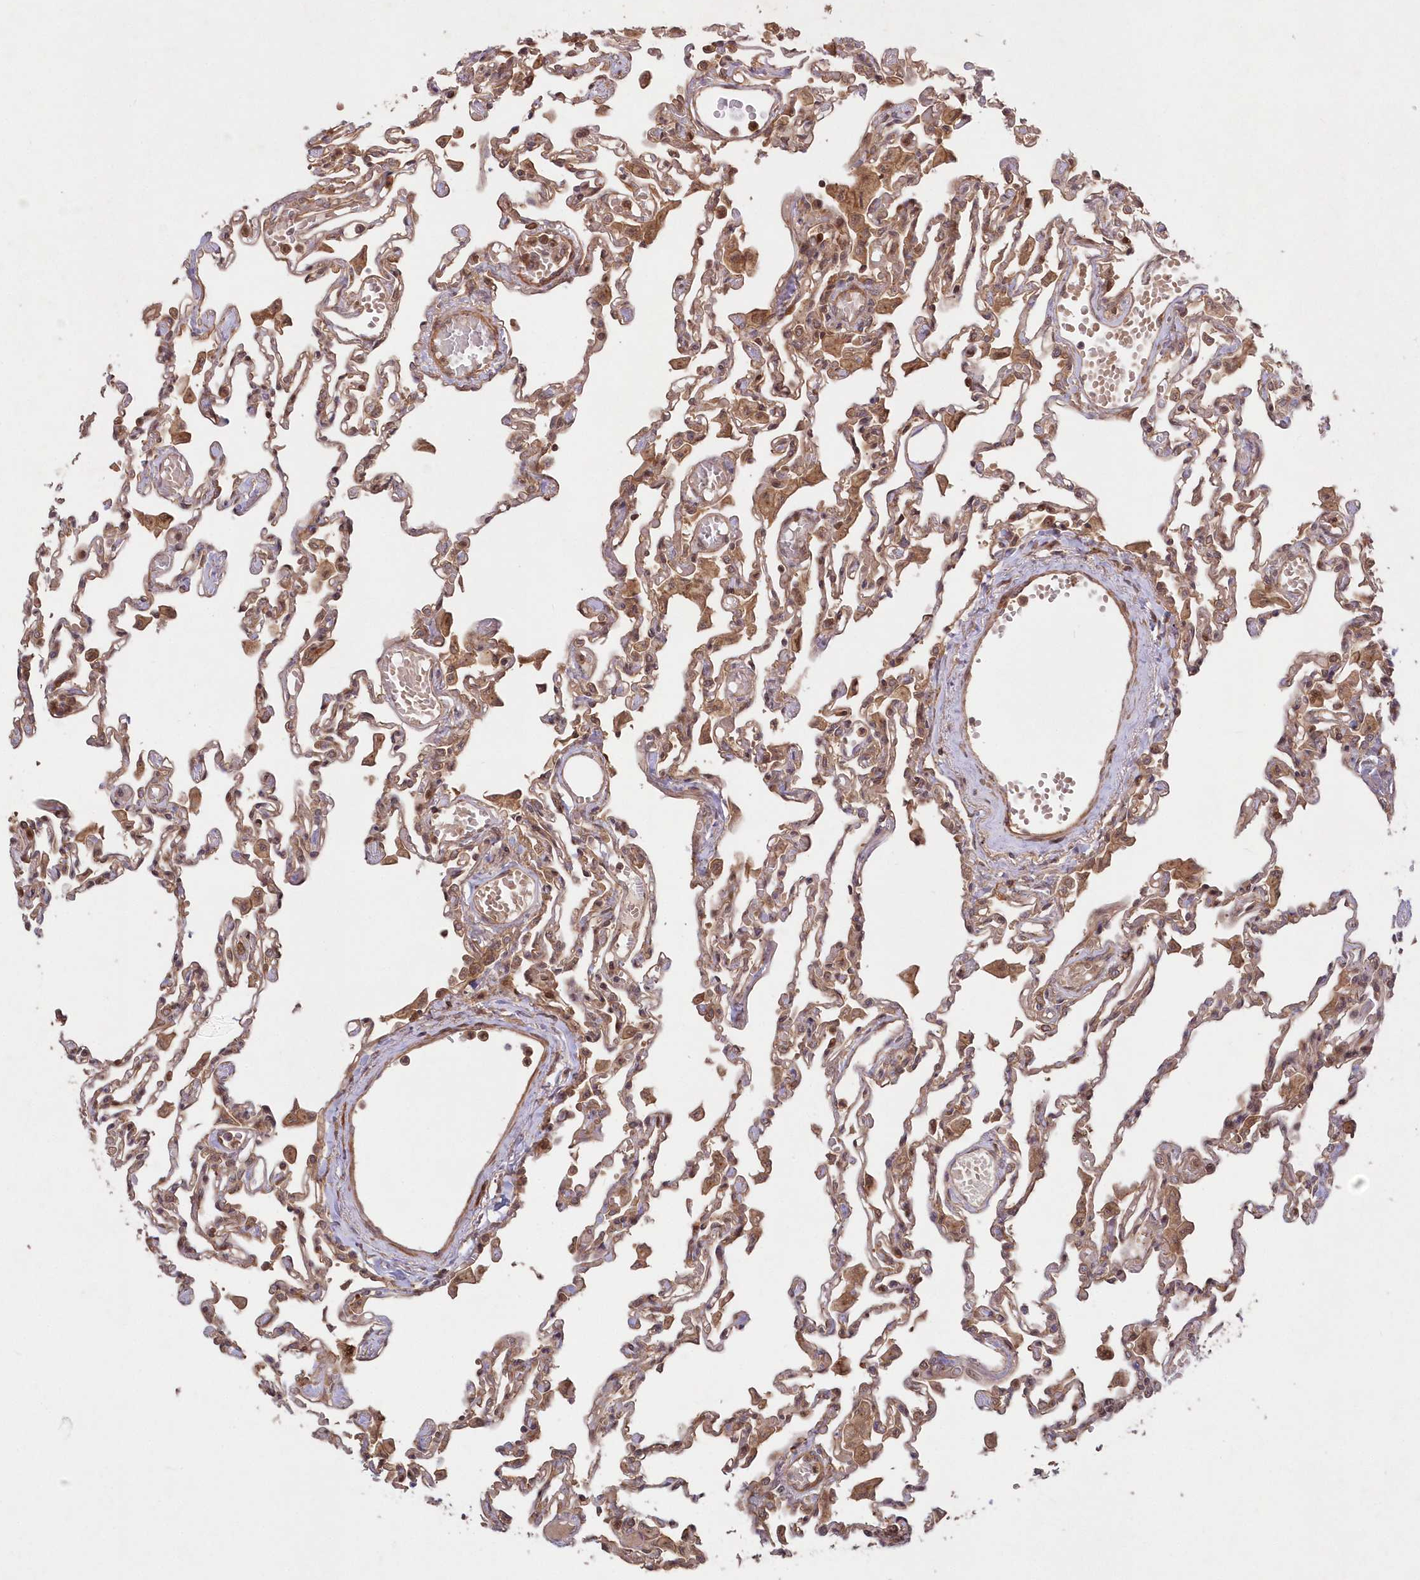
{"staining": {"intensity": "moderate", "quantity": ">75%", "location": "cytoplasmic/membranous,nuclear"}, "tissue": "lung", "cell_type": "Alveolar cells", "image_type": "normal", "snomed": [{"axis": "morphology", "description": "Normal tissue, NOS"}, {"axis": "topography", "description": "Bronchus"}, {"axis": "topography", "description": "Lung"}], "caption": "Immunohistochemistry (DAB) staining of benign lung displays moderate cytoplasmic/membranous,nuclear protein expression in about >75% of alveolar cells. (IHC, brightfield microscopy, high magnification).", "gene": "TBCA", "patient": {"sex": "female", "age": 49}}